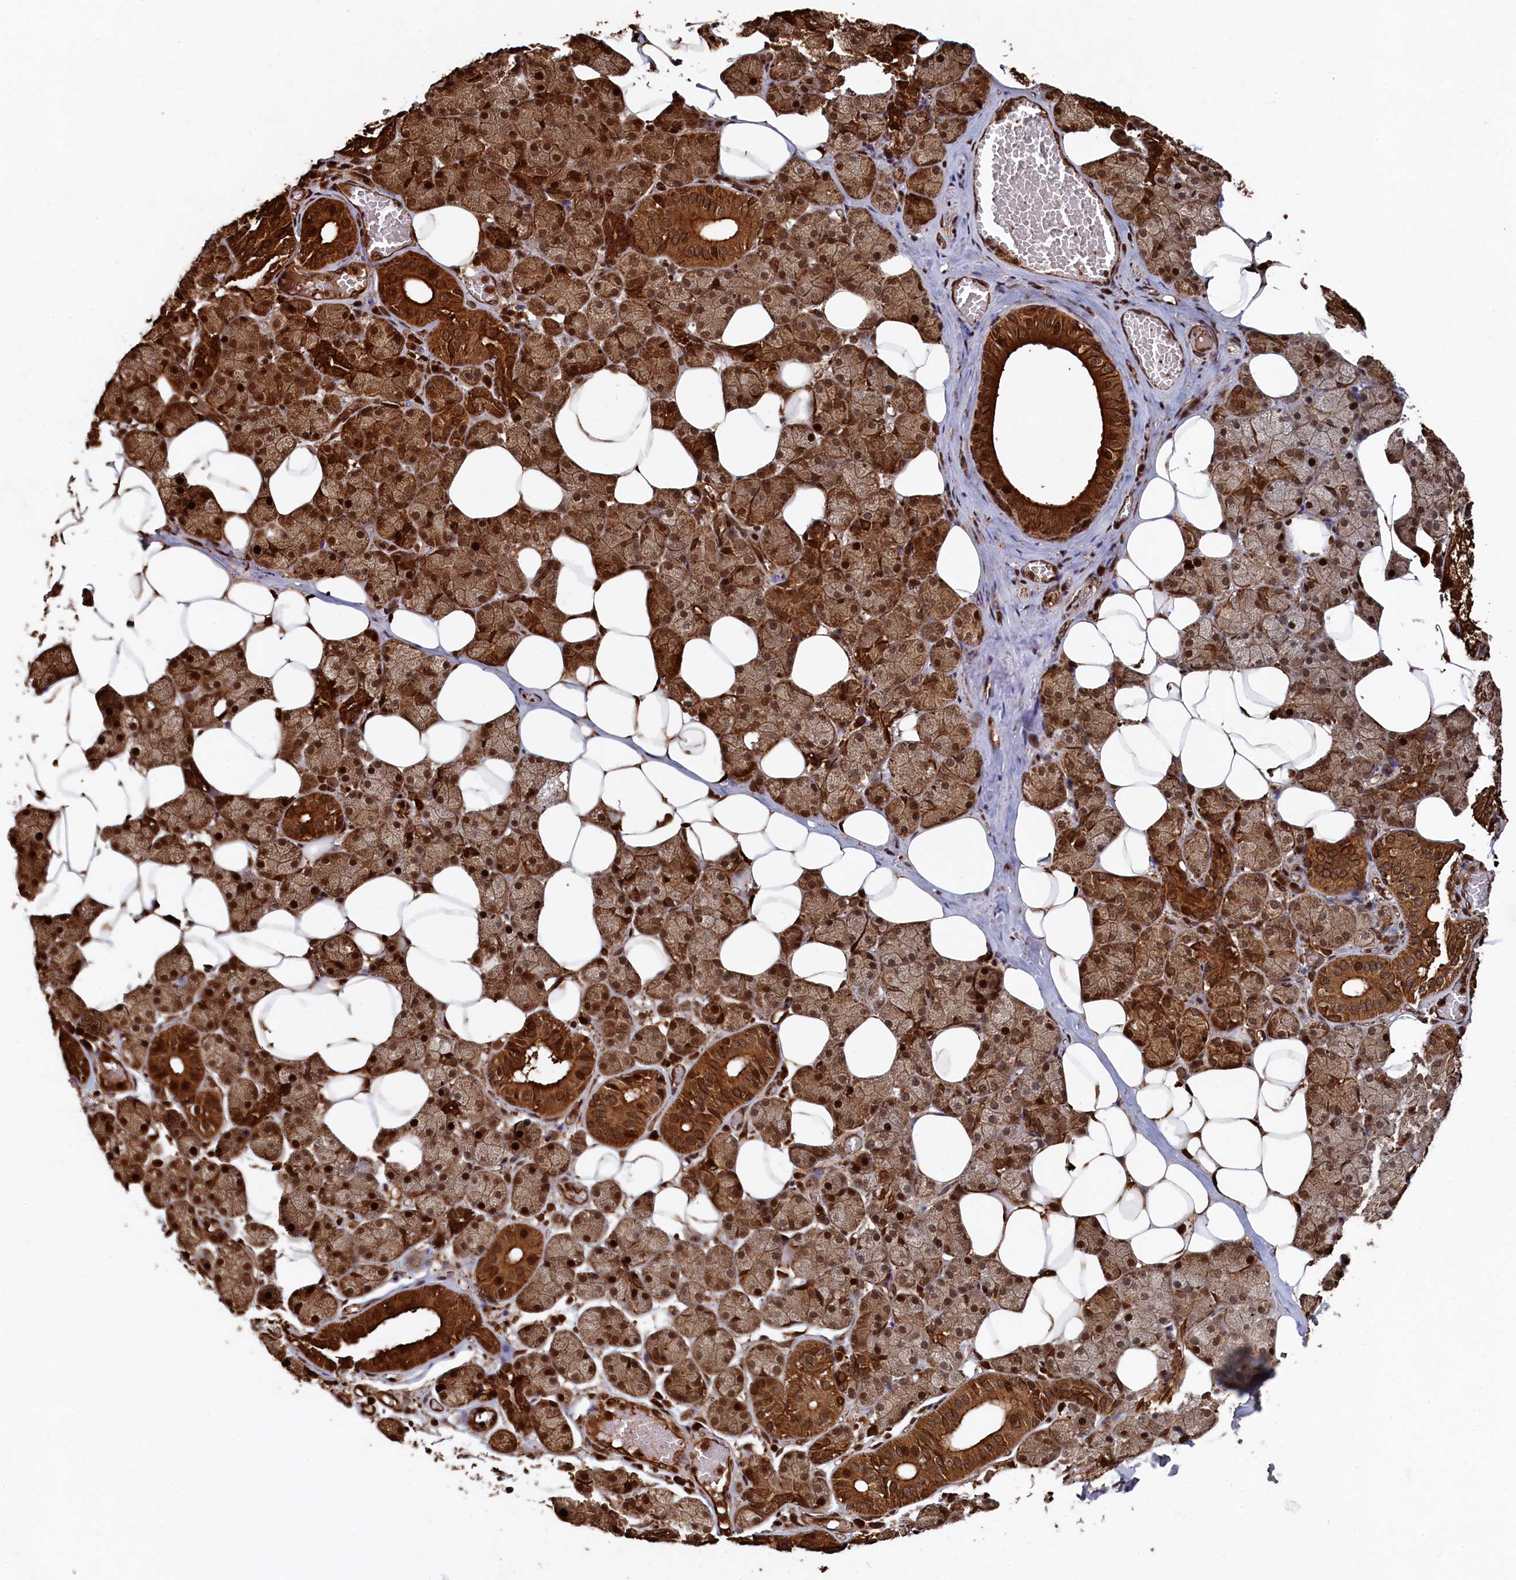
{"staining": {"intensity": "strong", "quantity": ">75%", "location": "cytoplasmic/membranous,nuclear"}, "tissue": "salivary gland", "cell_type": "Glandular cells", "image_type": "normal", "snomed": [{"axis": "morphology", "description": "Normal tissue, NOS"}, {"axis": "topography", "description": "Salivary gland"}], "caption": "The micrograph demonstrates staining of benign salivary gland, revealing strong cytoplasmic/membranous,nuclear protein expression (brown color) within glandular cells.", "gene": "PIGN", "patient": {"sex": "female", "age": 33}}